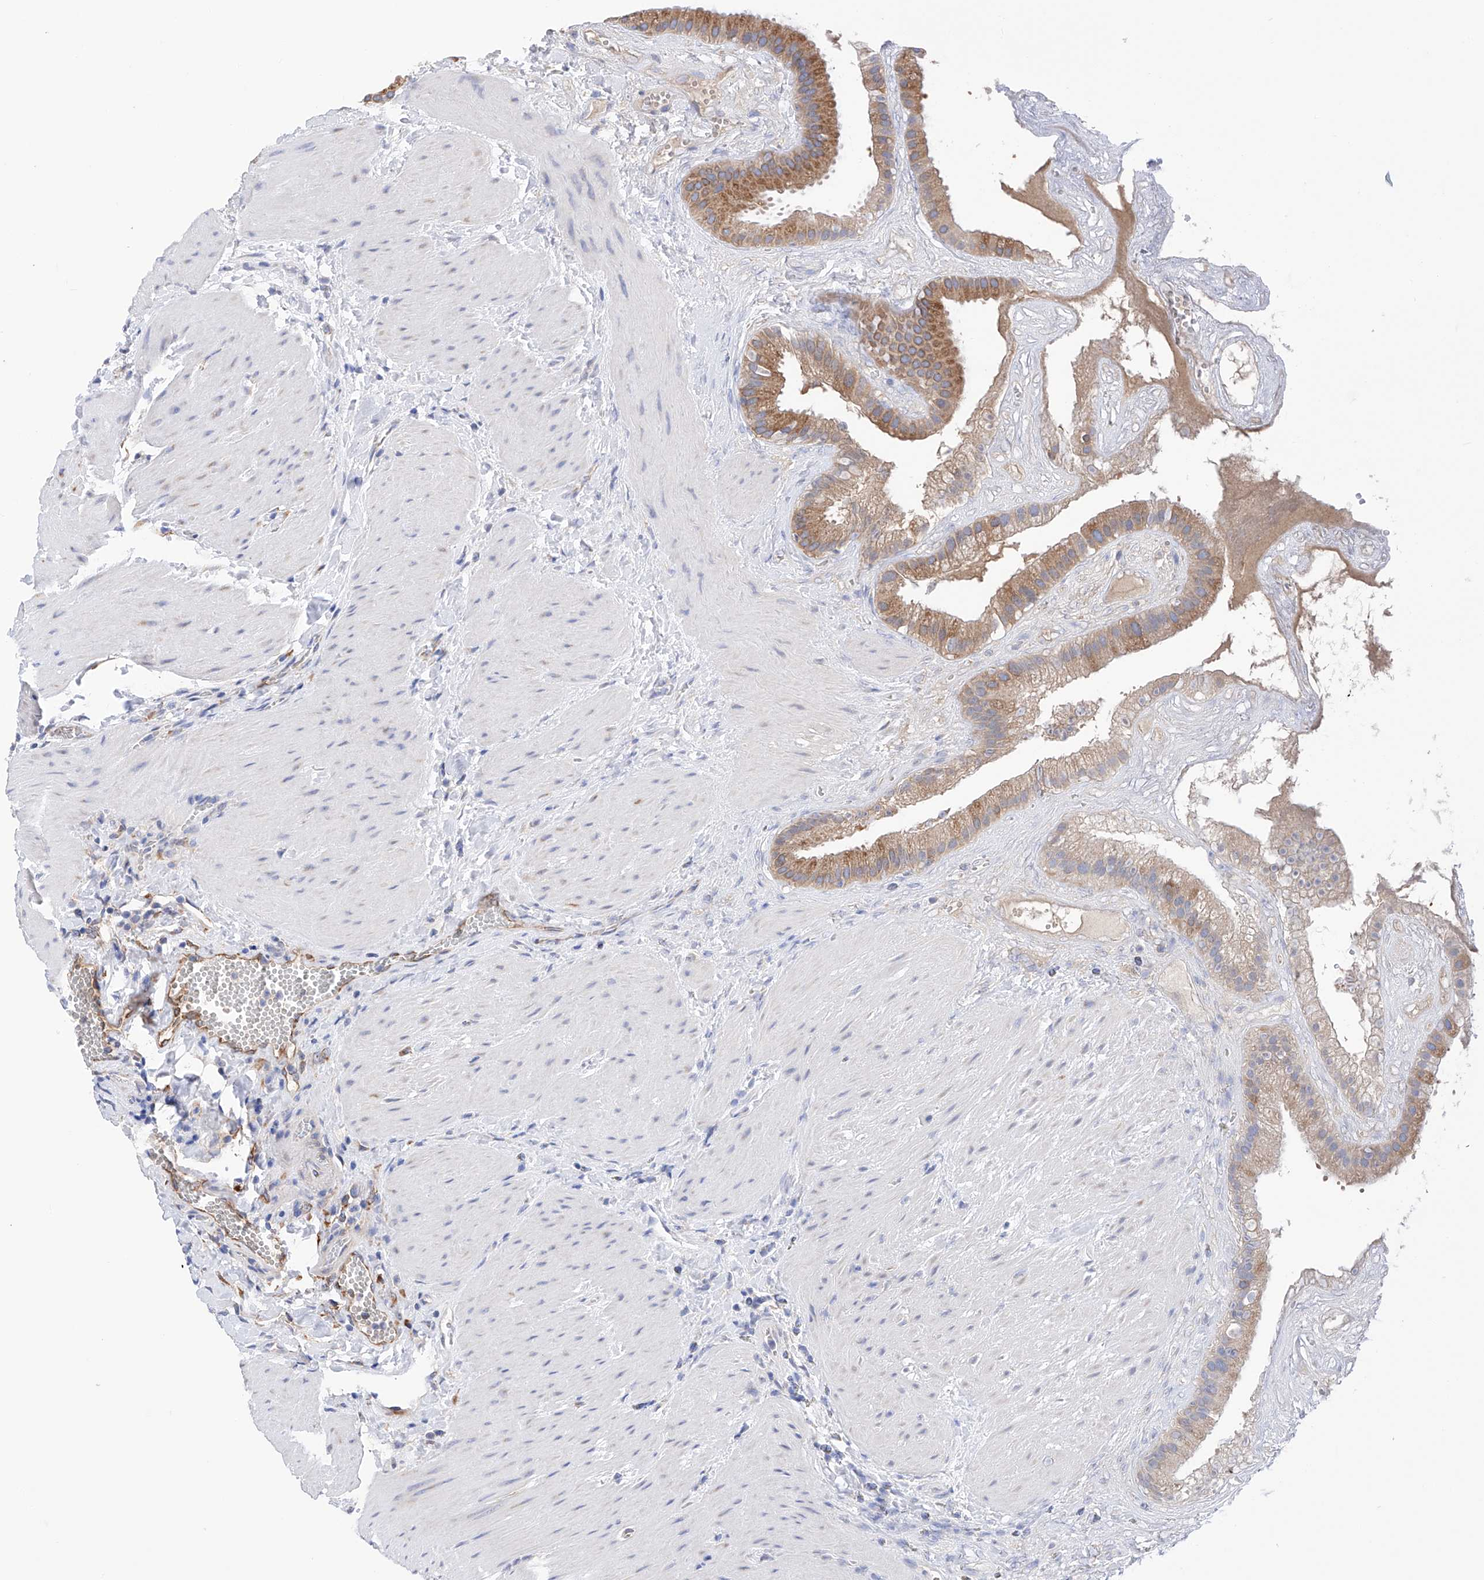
{"staining": {"intensity": "moderate", "quantity": ">75%", "location": "cytoplasmic/membranous"}, "tissue": "gallbladder", "cell_type": "Glandular cells", "image_type": "normal", "snomed": [{"axis": "morphology", "description": "Normal tissue, NOS"}, {"axis": "topography", "description": "Gallbladder"}], "caption": "Protein expression analysis of benign gallbladder exhibits moderate cytoplasmic/membranous expression in about >75% of glandular cells.", "gene": "PDIA5", "patient": {"sex": "male", "age": 55}}